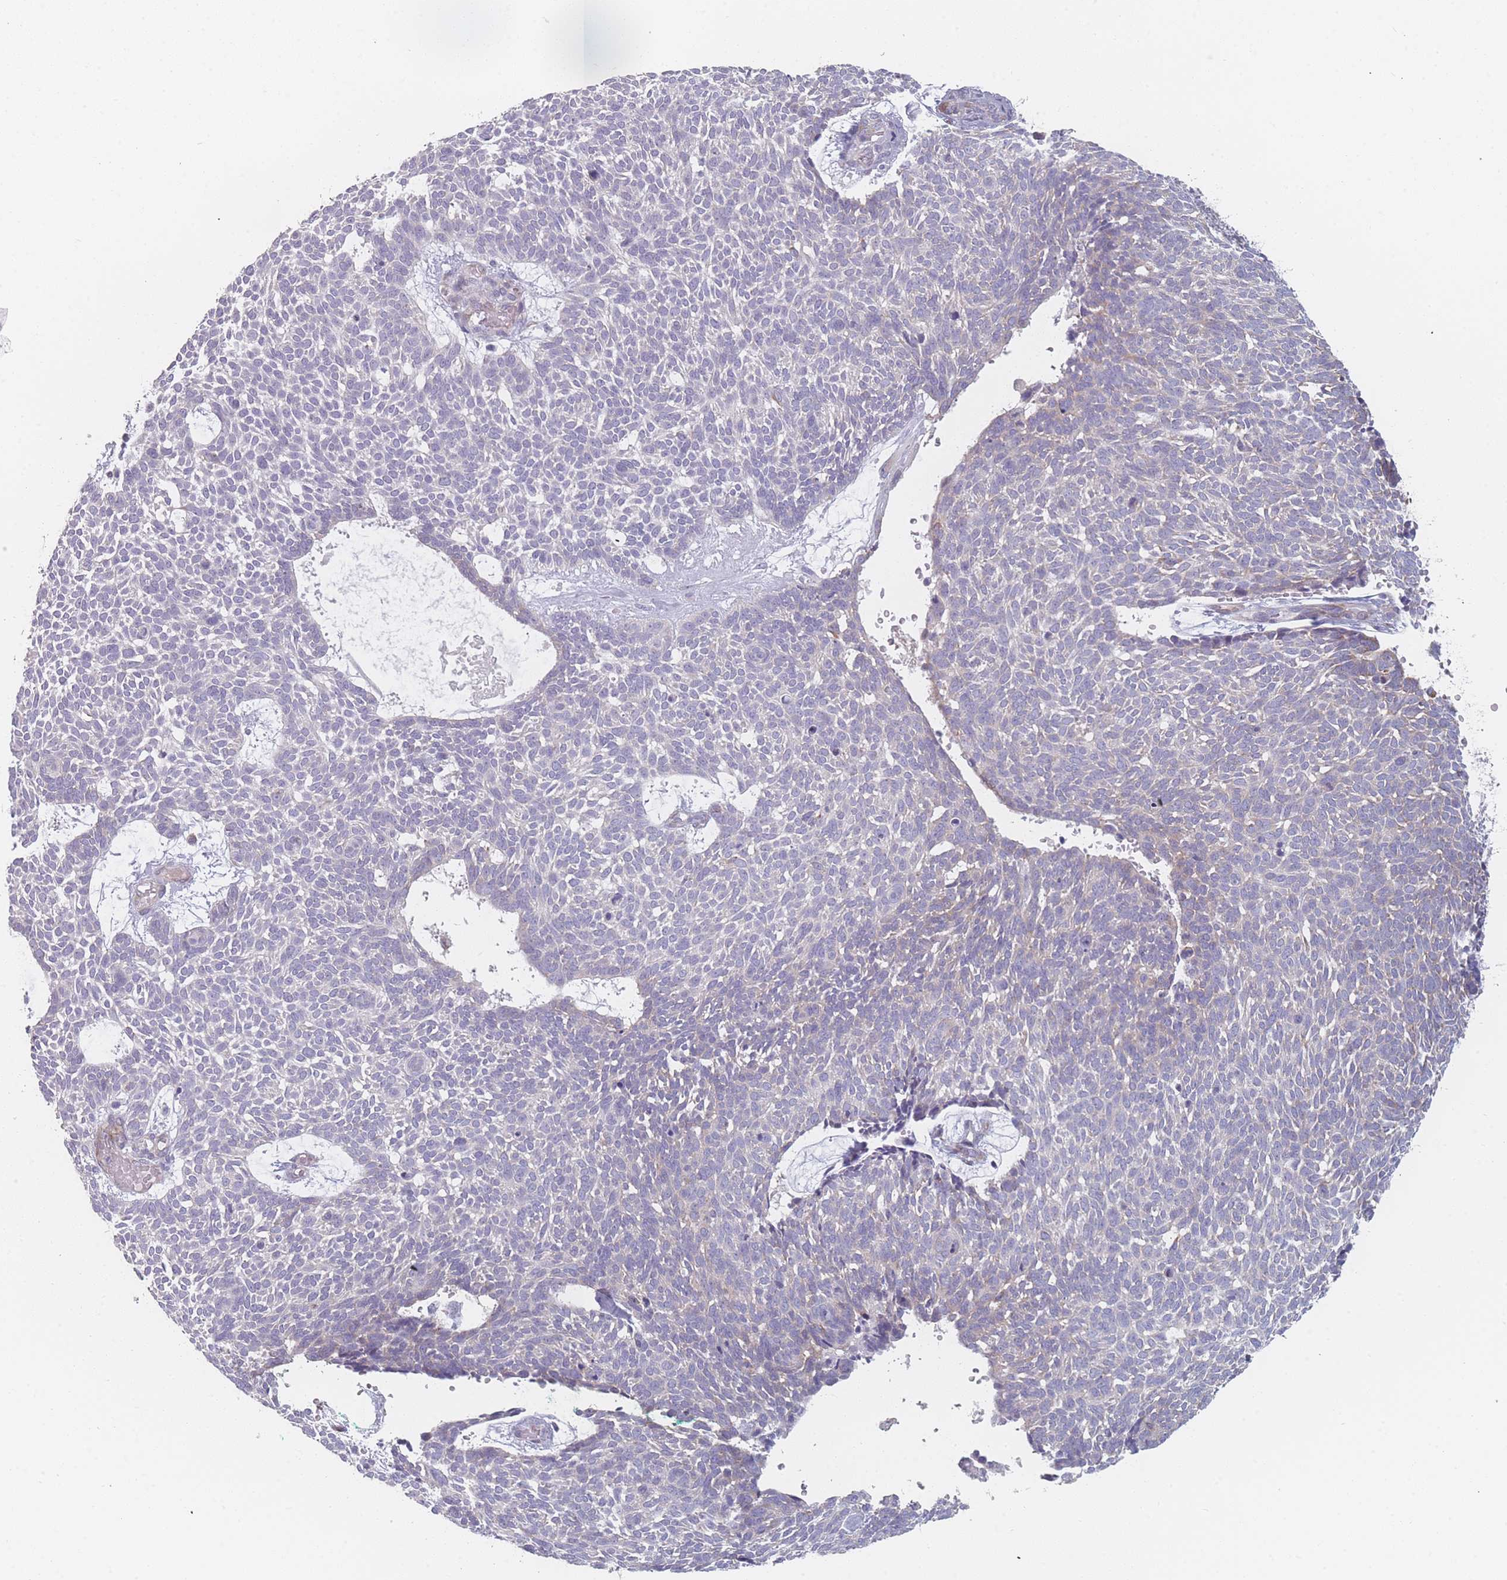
{"staining": {"intensity": "negative", "quantity": "none", "location": "none"}, "tissue": "skin cancer", "cell_type": "Tumor cells", "image_type": "cancer", "snomed": [{"axis": "morphology", "description": "Basal cell carcinoma"}, {"axis": "topography", "description": "Skin"}], "caption": "Immunohistochemical staining of skin cancer (basal cell carcinoma) shows no significant expression in tumor cells.", "gene": "CACNG5", "patient": {"sex": "male", "age": 61}}